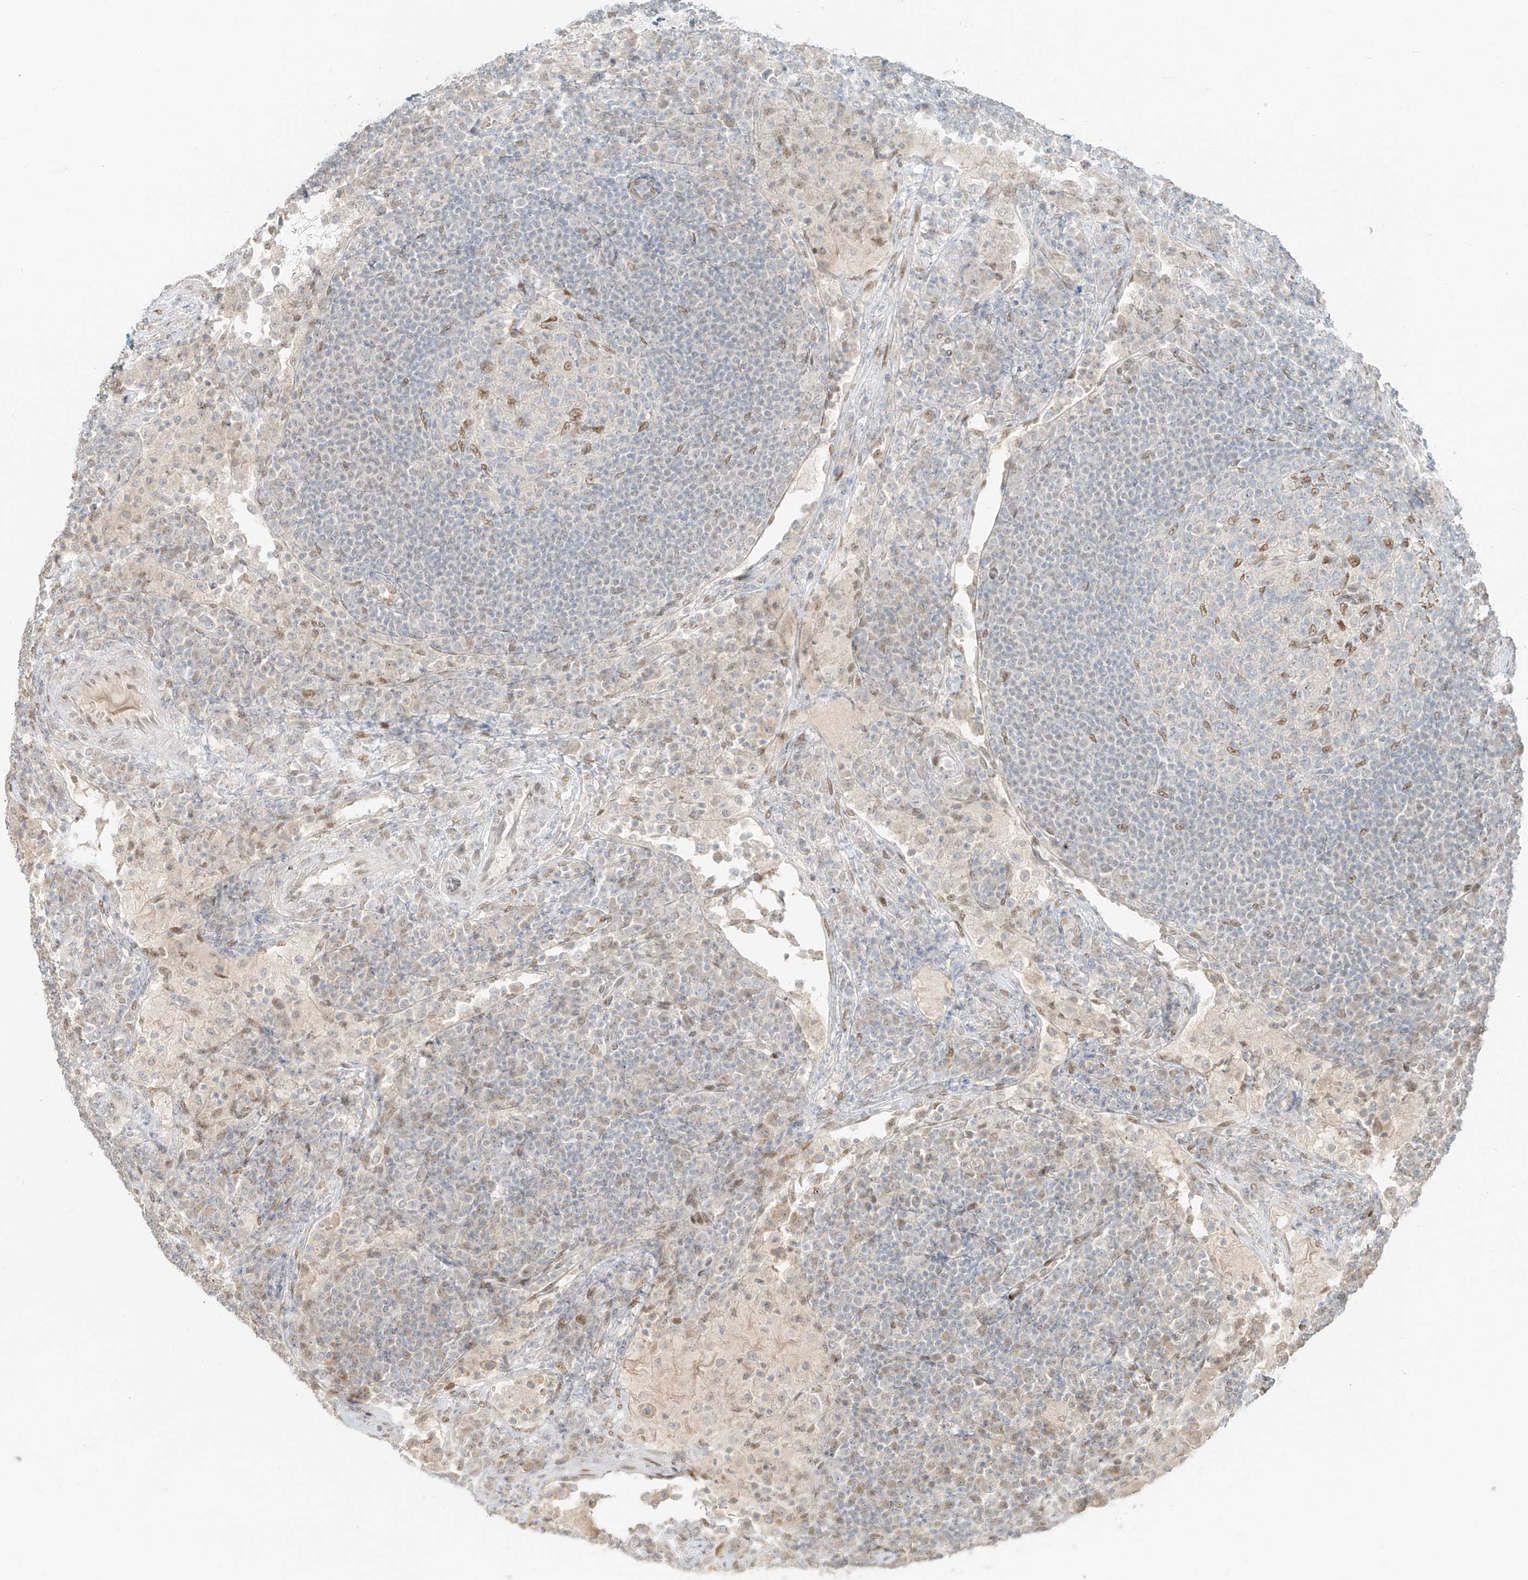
{"staining": {"intensity": "moderate", "quantity": "<25%", "location": "nuclear"}, "tissue": "lymph node", "cell_type": "Germinal center cells", "image_type": "normal", "snomed": [{"axis": "morphology", "description": "Normal tissue, NOS"}, {"axis": "topography", "description": "Lymph node"}], "caption": "Protein analysis of benign lymph node shows moderate nuclear expression in approximately <25% of germinal center cells. The protein of interest is shown in brown color, while the nuclei are stained blue.", "gene": "ZNF774", "patient": {"sex": "female", "age": 53}}